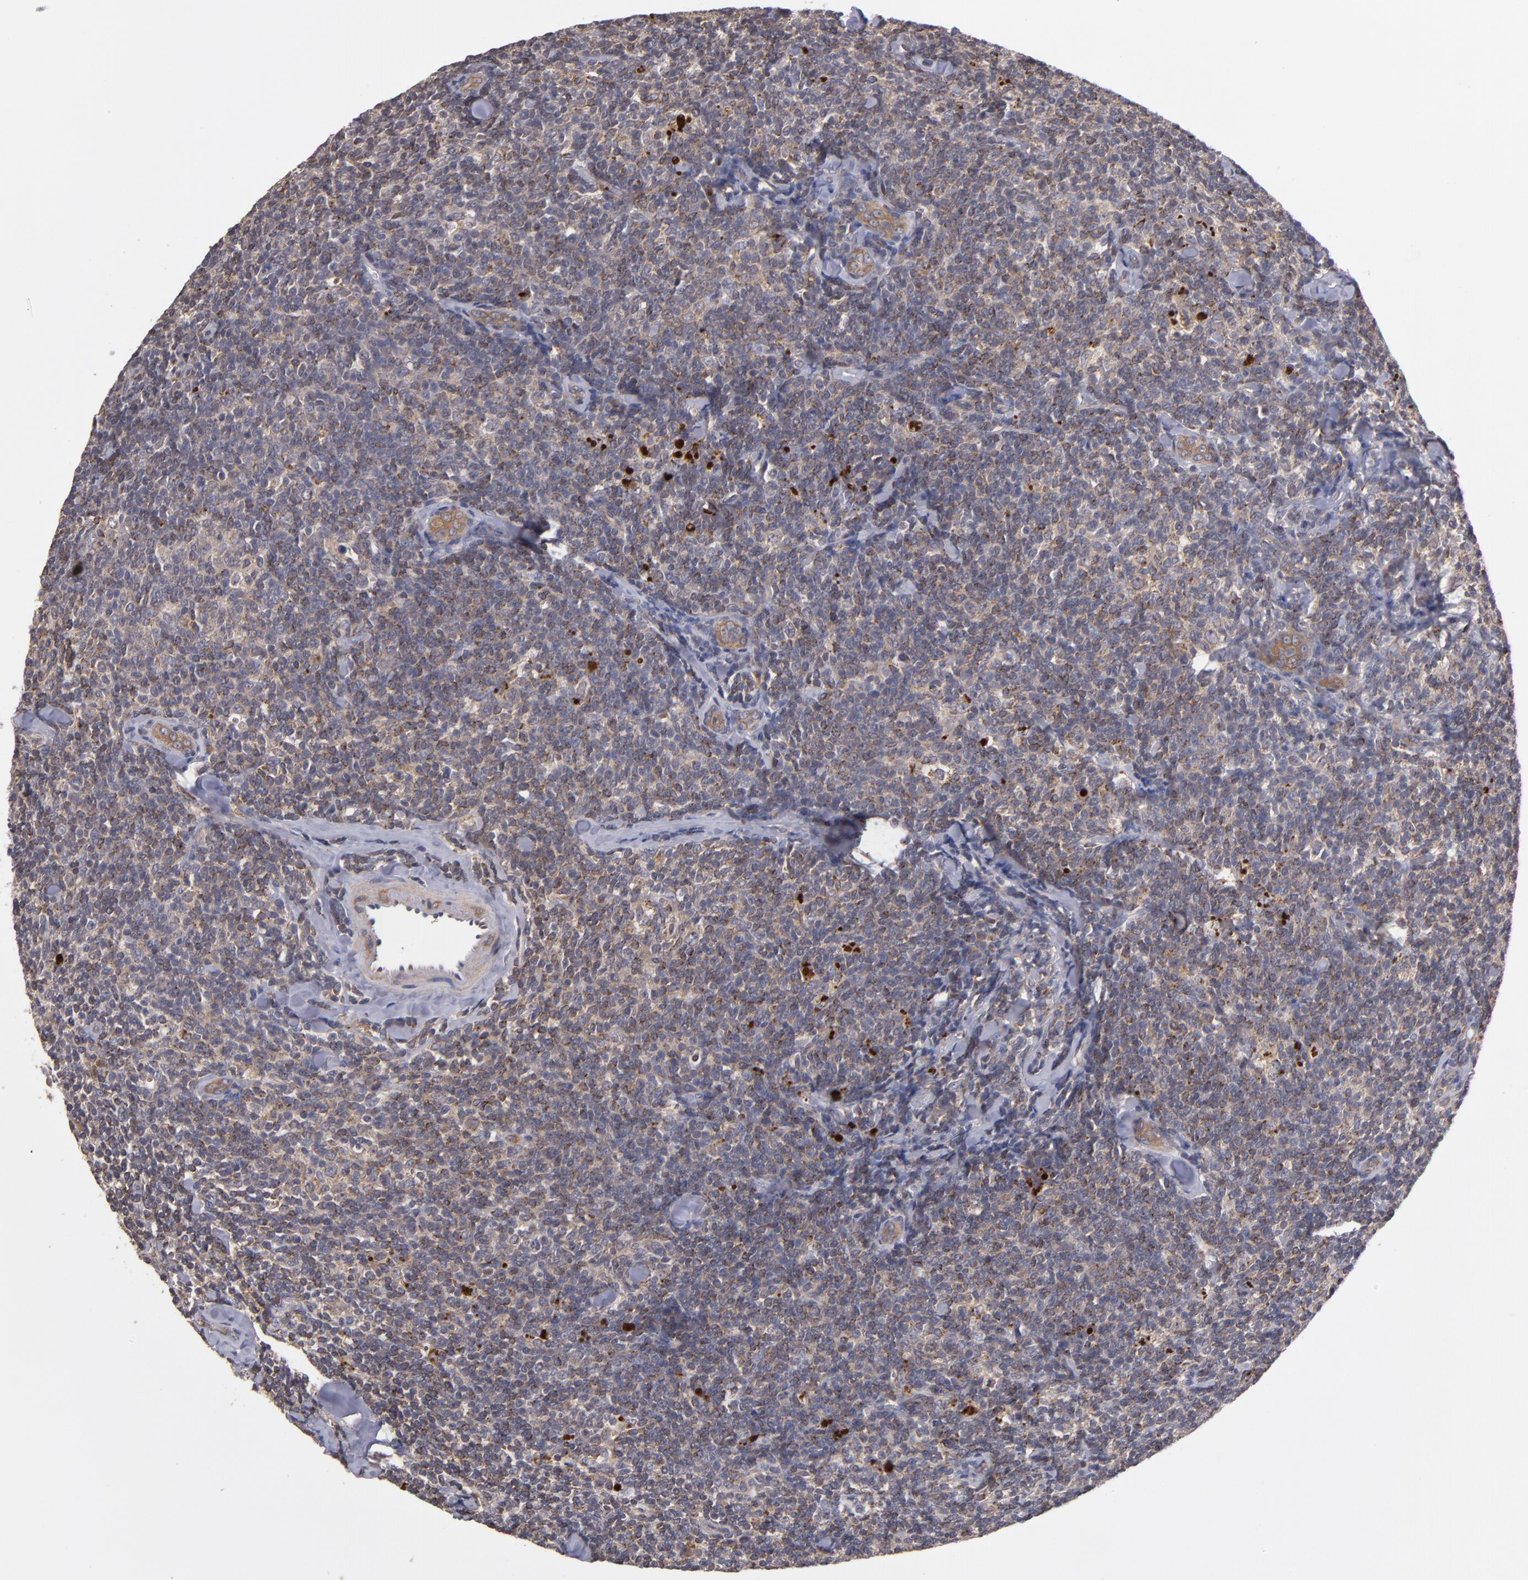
{"staining": {"intensity": "moderate", "quantity": "25%-75%", "location": "cytoplasmic/membranous"}, "tissue": "lymphoma", "cell_type": "Tumor cells", "image_type": "cancer", "snomed": [{"axis": "morphology", "description": "Malignant lymphoma, non-Hodgkin's type, Low grade"}, {"axis": "topography", "description": "Lymph node"}], "caption": "Protein analysis of low-grade malignant lymphoma, non-Hodgkin's type tissue shows moderate cytoplasmic/membranous expression in approximately 25%-75% of tumor cells.", "gene": "CTSO", "patient": {"sex": "female", "age": 56}}